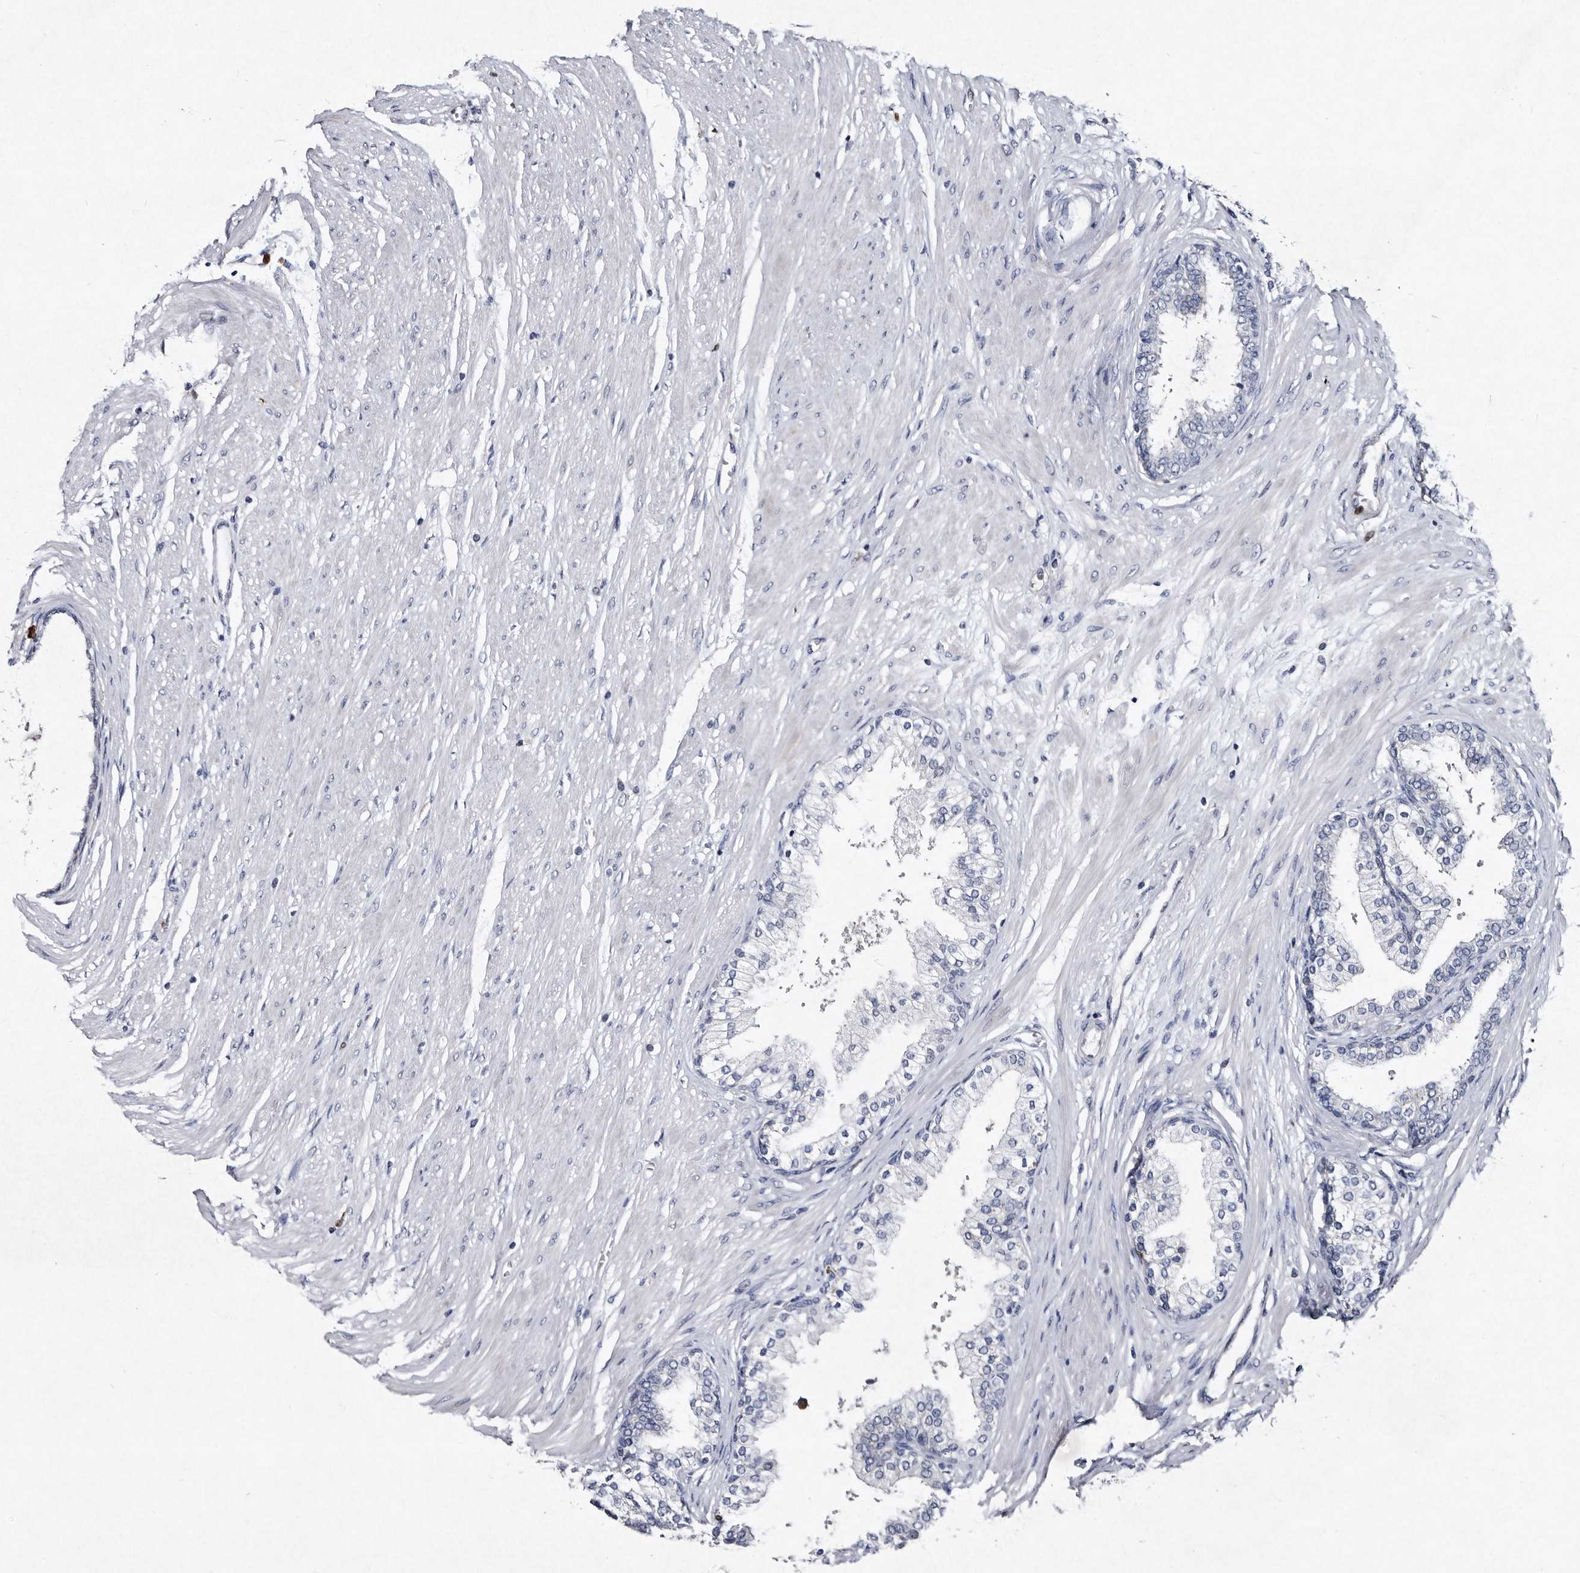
{"staining": {"intensity": "negative", "quantity": "none", "location": "none"}, "tissue": "prostate cancer", "cell_type": "Tumor cells", "image_type": "cancer", "snomed": [{"axis": "morphology", "description": "Adenocarcinoma, Low grade"}, {"axis": "topography", "description": "Prostate"}], "caption": "A histopathology image of human prostate low-grade adenocarcinoma is negative for staining in tumor cells. (Immunohistochemistry (ihc), brightfield microscopy, high magnification).", "gene": "SERPINB8", "patient": {"sex": "male", "age": 57}}